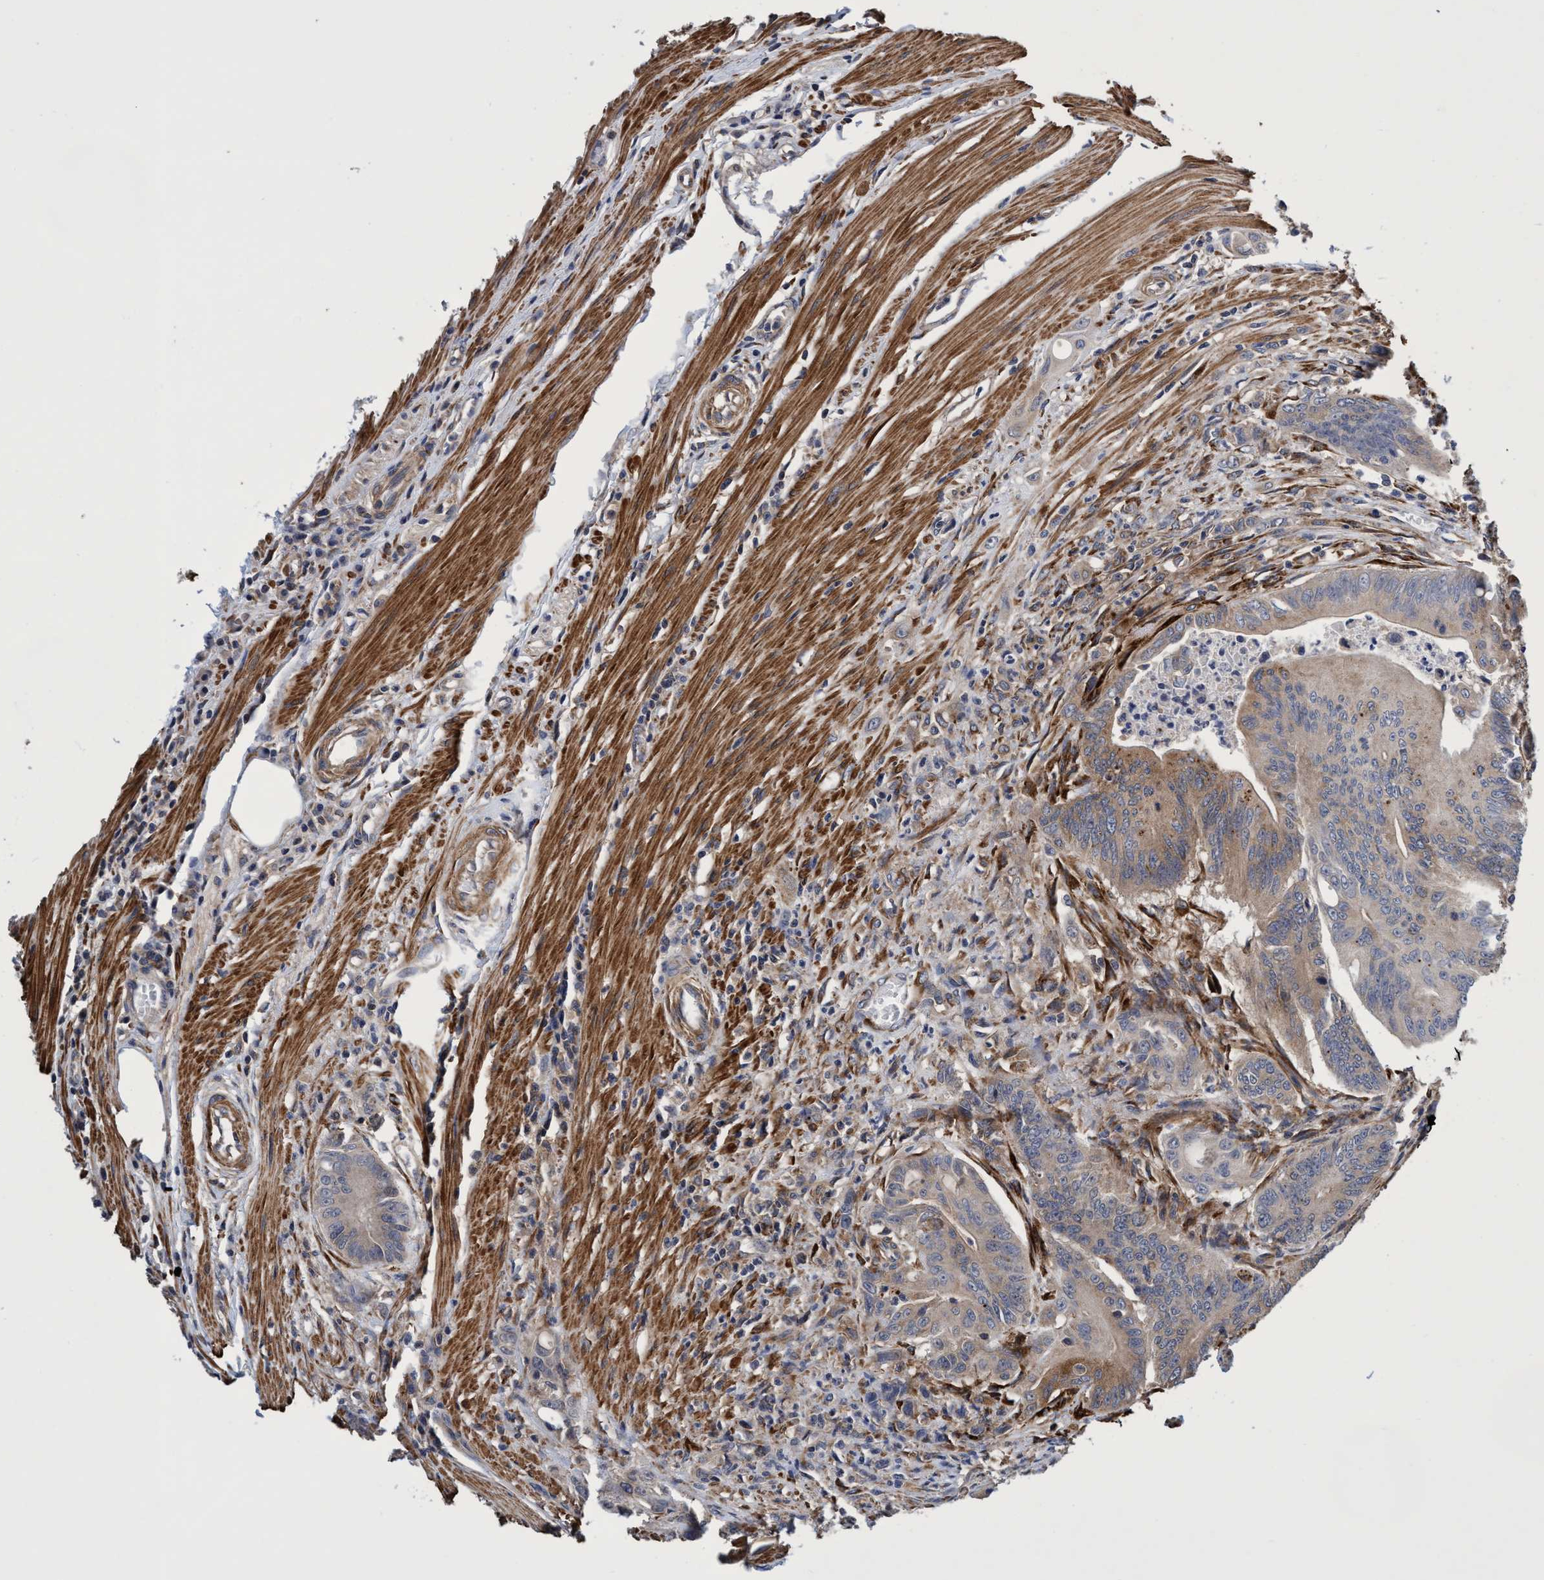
{"staining": {"intensity": "weak", "quantity": "25%-75%", "location": "cytoplasmic/membranous"}, "tissue": "colorectal cancer", "cell_type": "Tumor cells", "image_type": "cancer", "snomed": [{"axis": "morphology", "description": "Adenoma, NOS"}, {"axis": "morphology", "description": "Adenocarcinoma, NOS"}, {"axis": "topography", "description": "Colon"}], "caption": "Brown immunohistochemical staining in colorectal cancer (adenoma) demonstrates weak cytoplasmic/membranous staining in about 25%-75% of tumor cells. (DAB (3,3'-diaminobenzidine) IHC with brightfield microscopy, high magnification).", "gene": "CALCOCO2", "patient": {"sex": "male", "age": 79}}